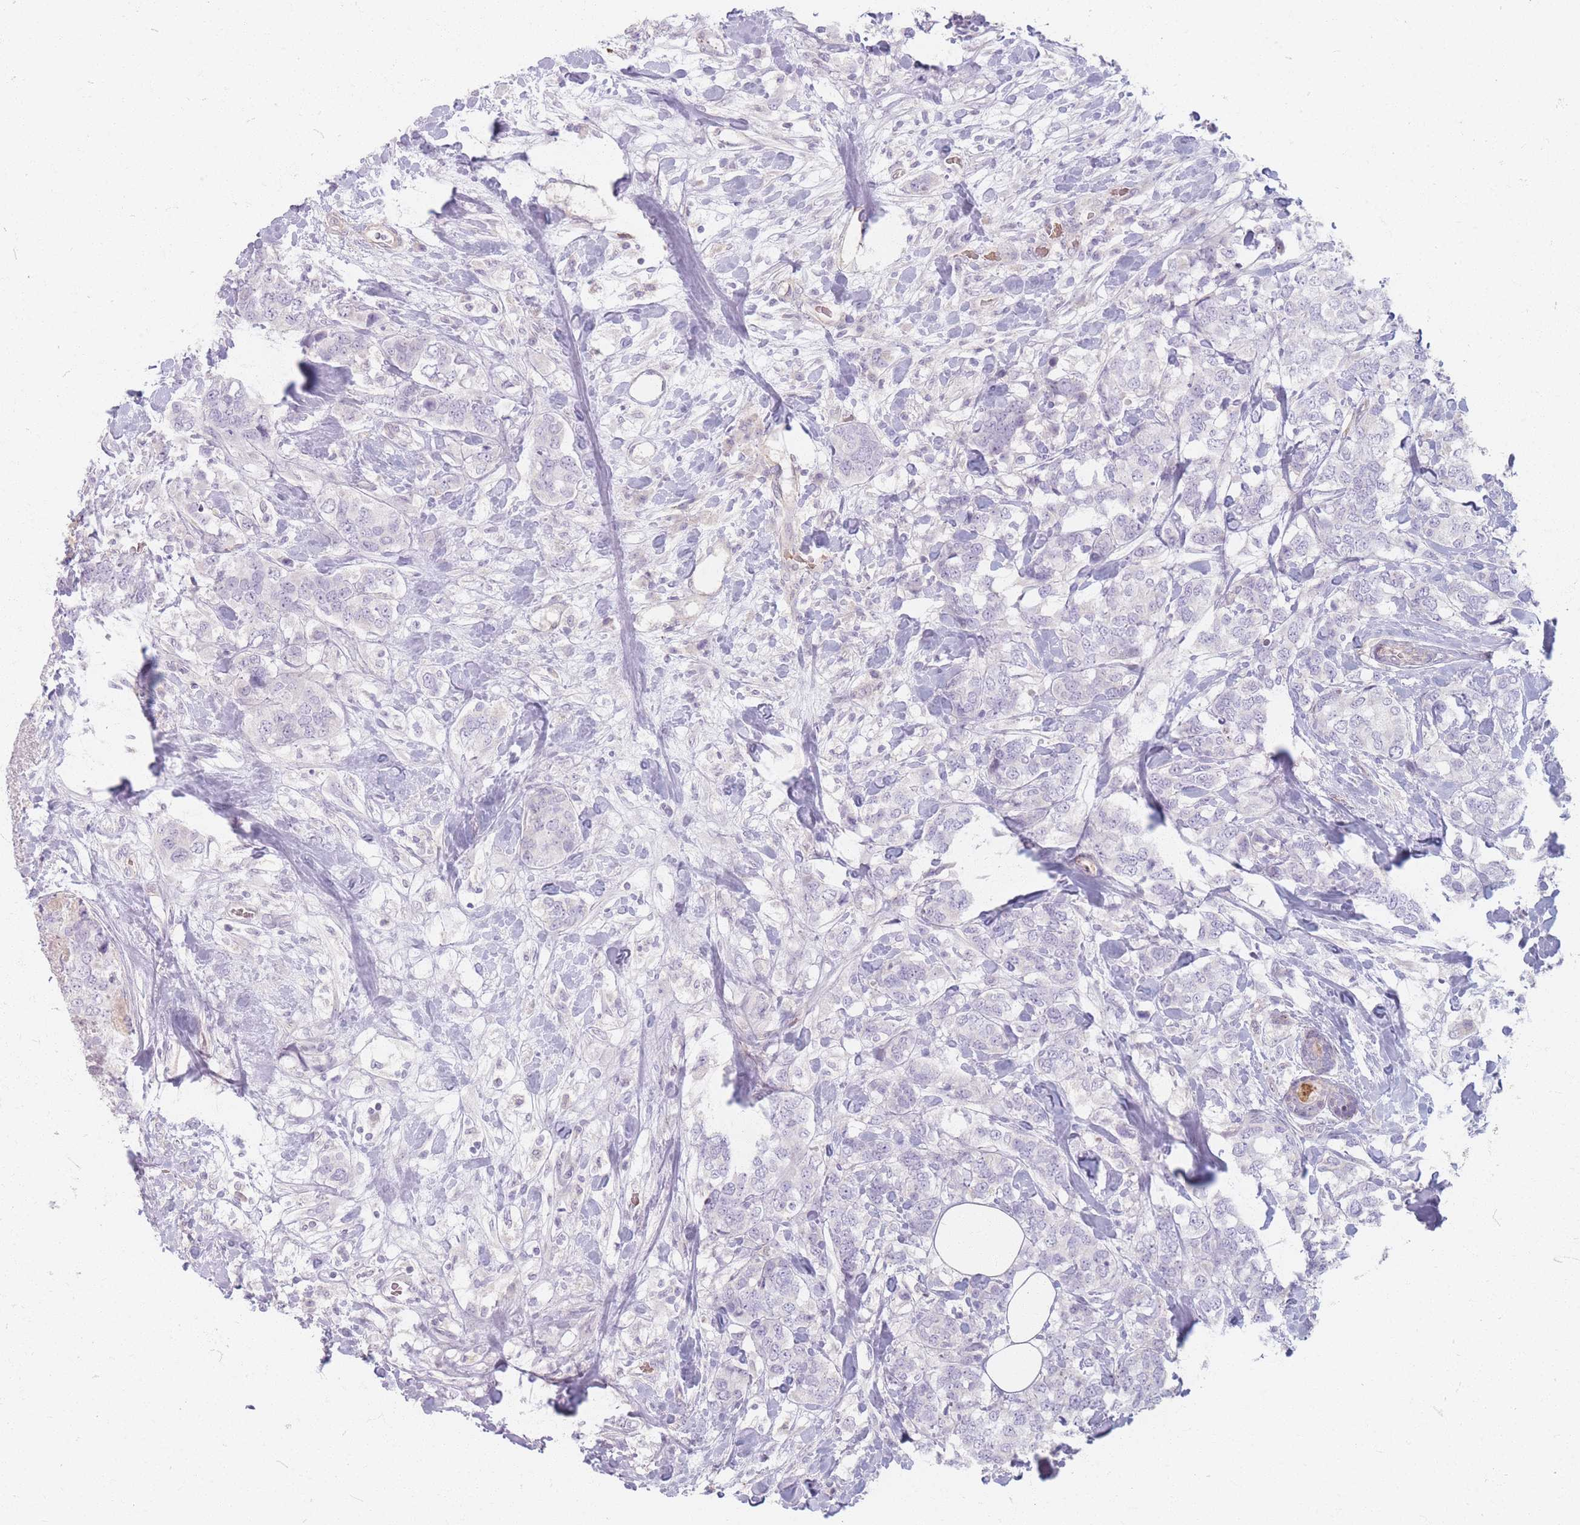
{"staining": {"intensity": "negative", "quantity": "none", "location": "none"}, "tissue": "breast cancer", "cell_type": "Tumor cells", "image_type": "cancer", "snomed": [{"axis": "morphology", "description": "Lobular carcinoma"}, {"axis": "topography", "description": "Breast"}], "caption": "This is a image of immunohistochemistry staining of breast lobular carcinoma, which shows no expression in tumor cells.", "gene": "CHCHD7", "patient": {"sex": "female", "age": 59}}